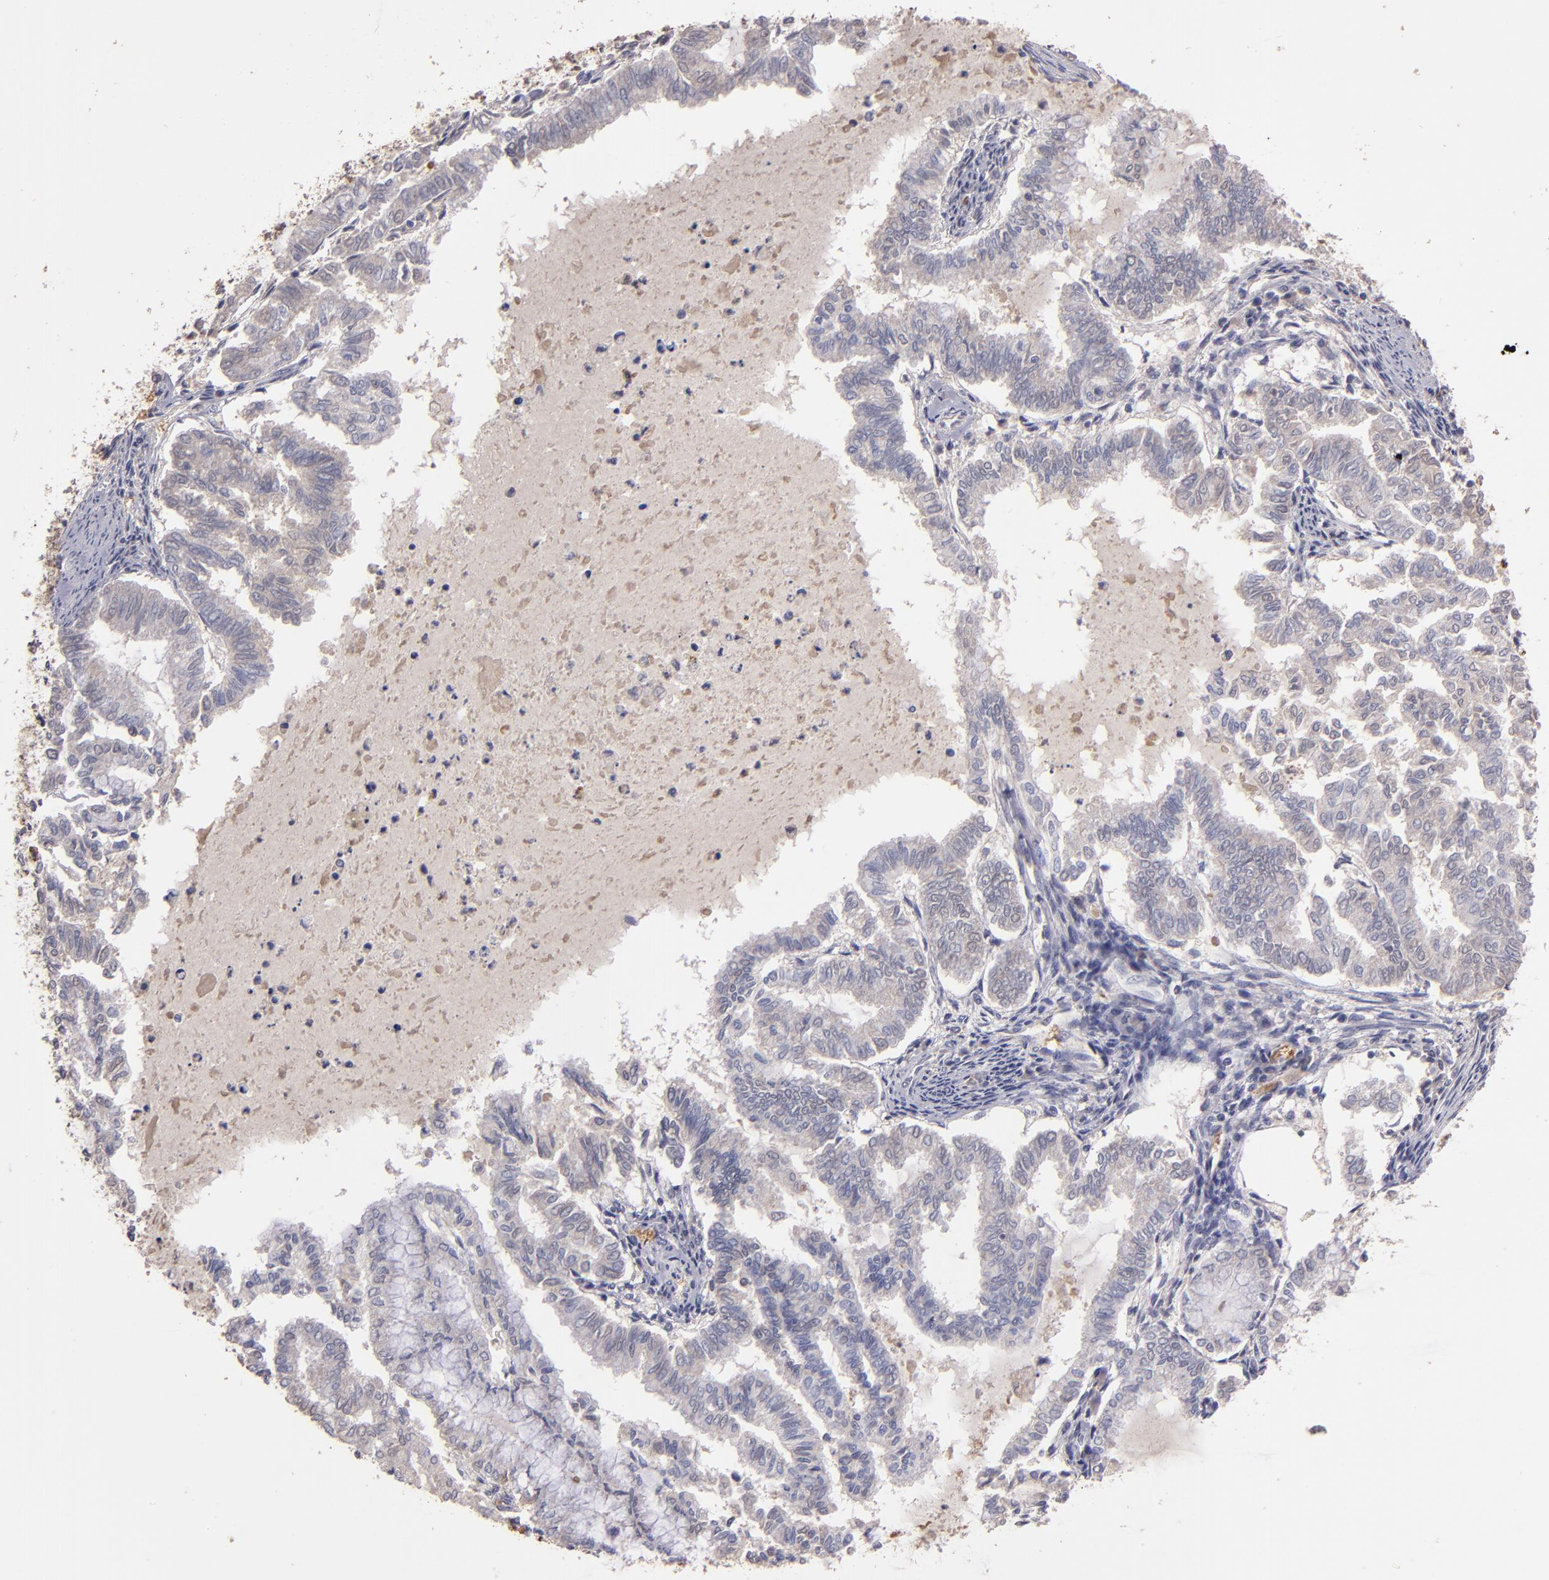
{"staining": {"intensity": "weak", "quantity": "<25%", "location": "cytoplasmic/membranous"}, "tissue": "endometrial cancer", "cell_type": "Tumor cells", "image_type": "cancer", "snomed": [{"axis": "morphology", "description": "Adenocarcinoma, NOS"}, {"axis": "topography", "description": "Endometrium"}], "caption": "A high-resolution image shows immunohistochemistry staining of endometrial cancer (adenocarcinoma), which demonstrates no significant expression in tumor cells. (Brightfield microscopy of DAB IHC at high magnification).", "gene": "SERPINC1", "patient": {"sex": "female", "age": 79}}